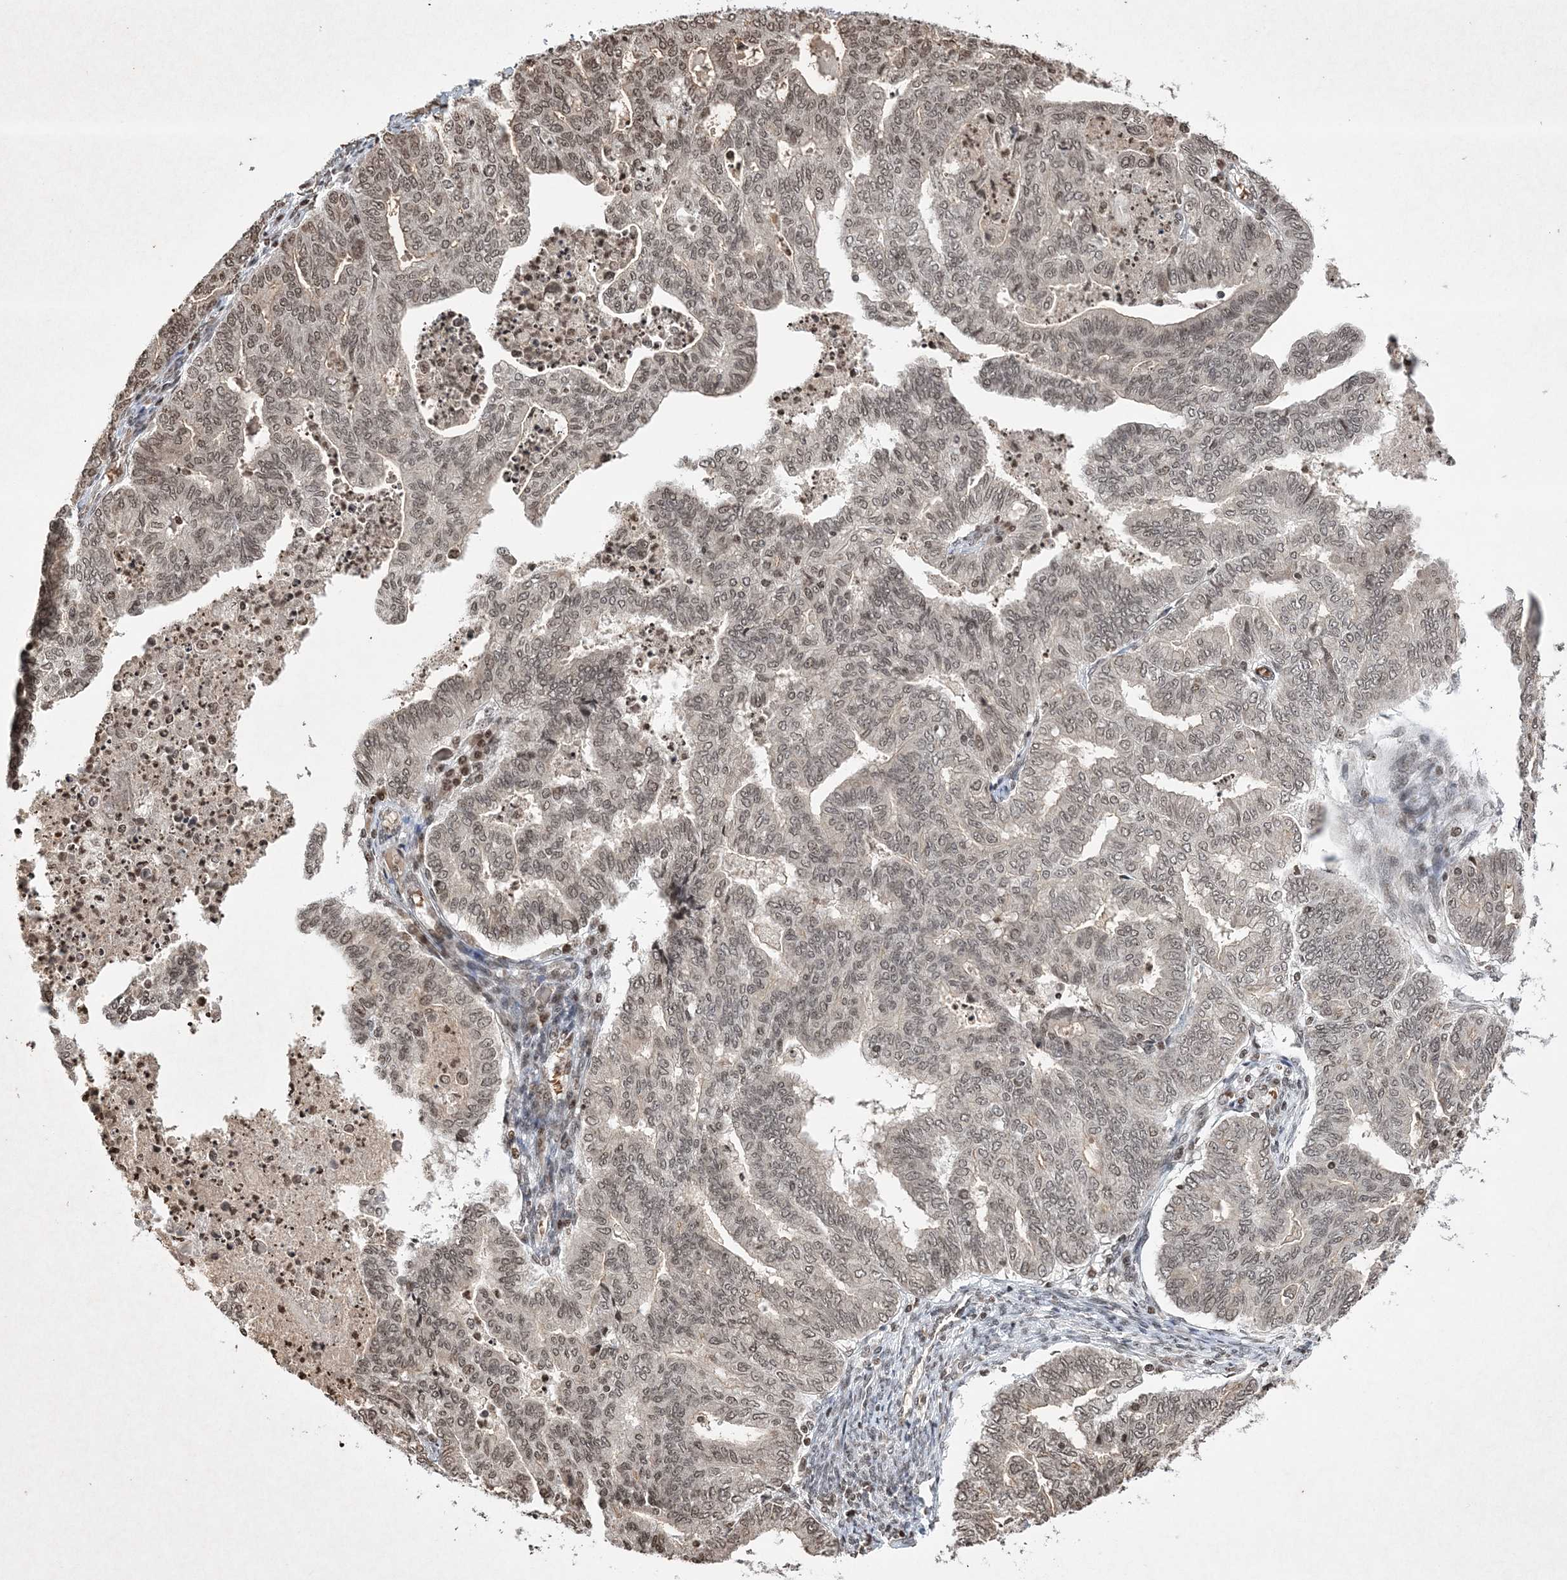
{"staining": {"intensity": "weak", "quantity": ">75%", "location": "nuclear"}, "tissue": "endometrial cancer", "cell_type": "Tumor cells", "image_type": "cancer", "snomed": [{"axis": "morphology", "description": "Adenocarcinoma, NOS"}, {"axis": "topography", "description": "Endometrium"}], "caption": "The micrograph exhibits a brown stain indicating the presence of a protein in the nuclear of tumor cells in endometrial cancer.", "gene": "NEDD9", "patient": {"sex": "female", "age": 79}}